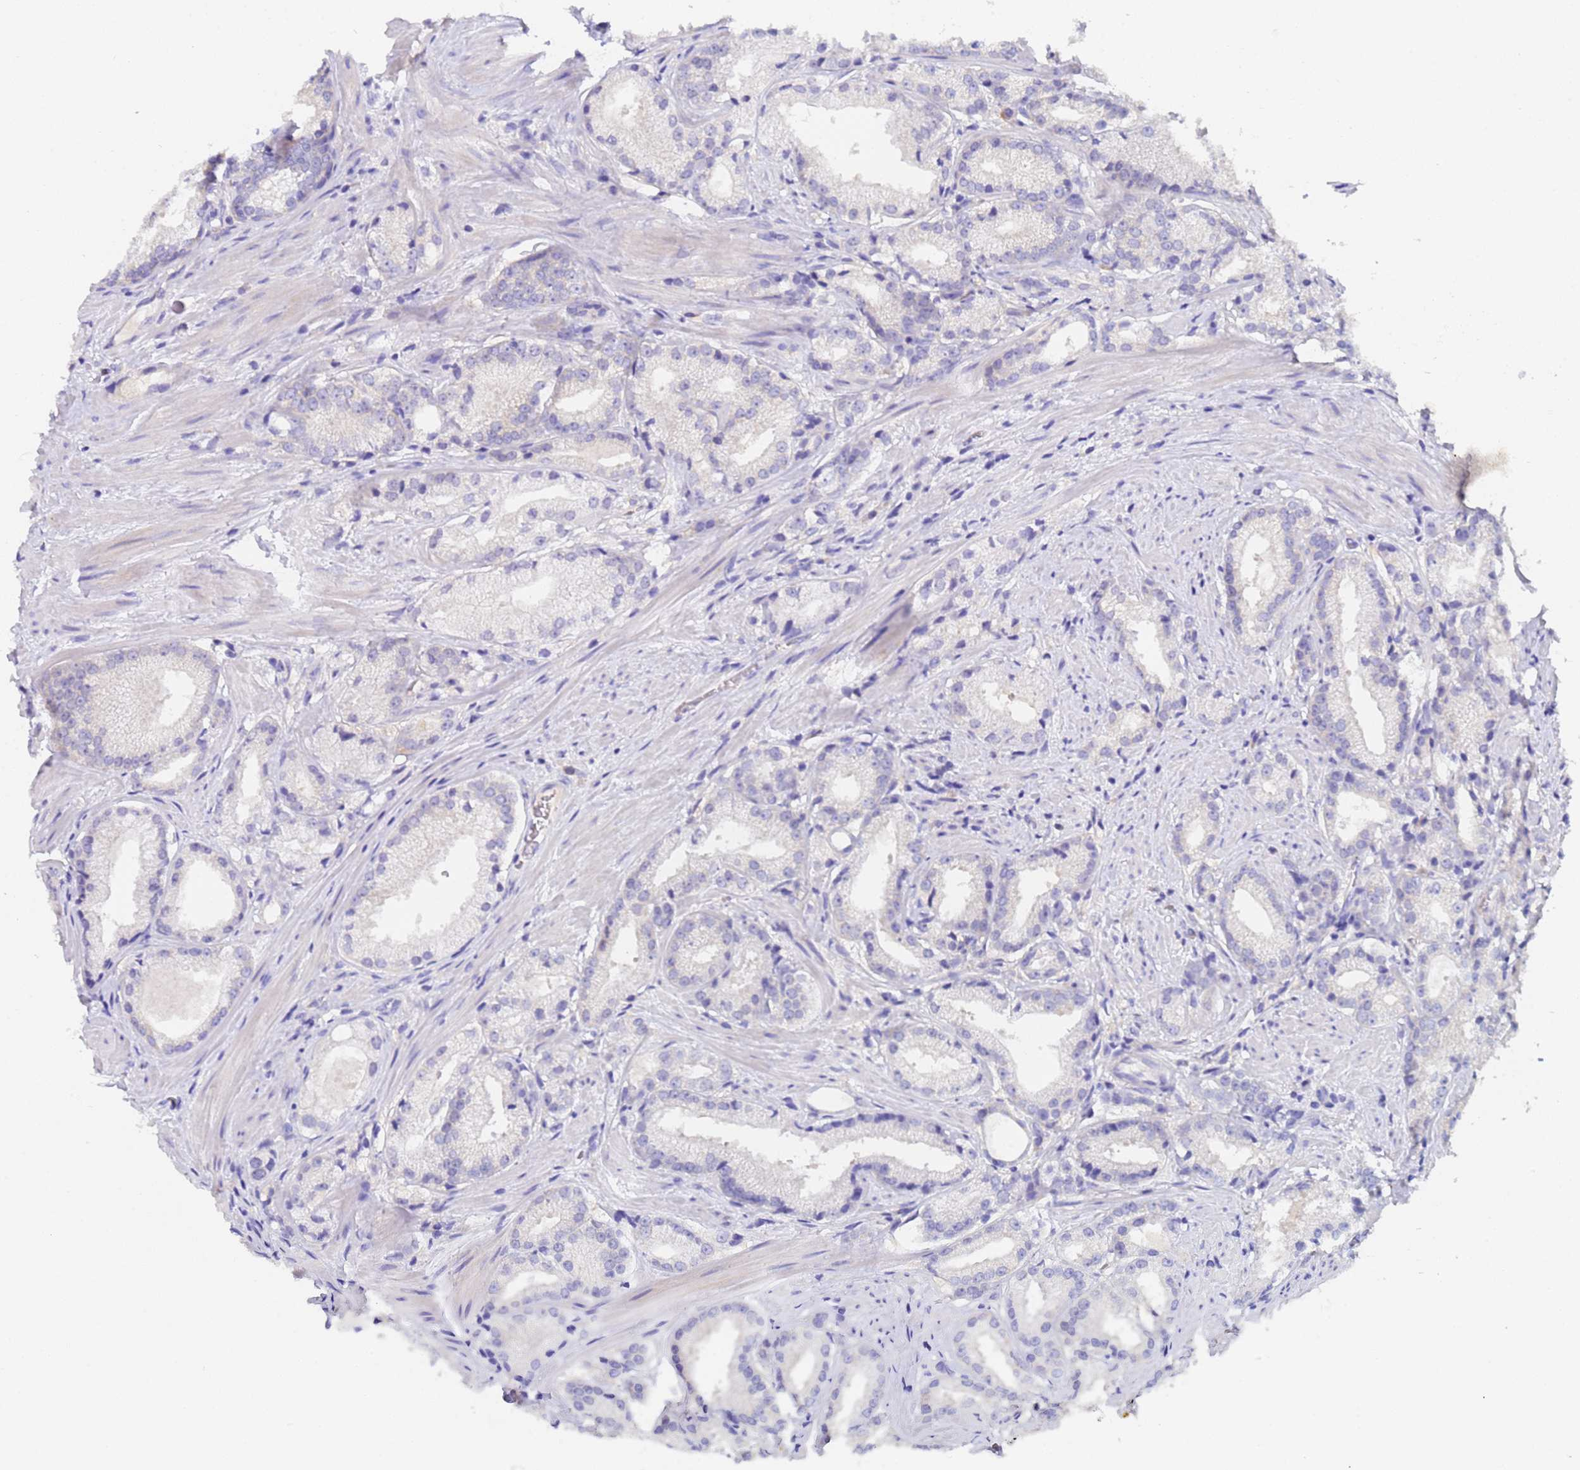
{"staining": {"intensity": "negative", "quantity": "none", "location": "none"}, "tissue": "prostate cancer", "cell_type": "Tumor cells", "image_type": "cancer", "snomed": [{"axis": "morphology", "description": "Adenocarcinoma, Low grade"}, {"axis": "topography", "description": "Prostate"}], "caption": "Immunohistochemical staining of prostate cancer displays no significant positivity in tumor cells. (DAB IHC, high magnification).", "gene": "UBE2O", "patient": {"sex": "male", "age": 57}}